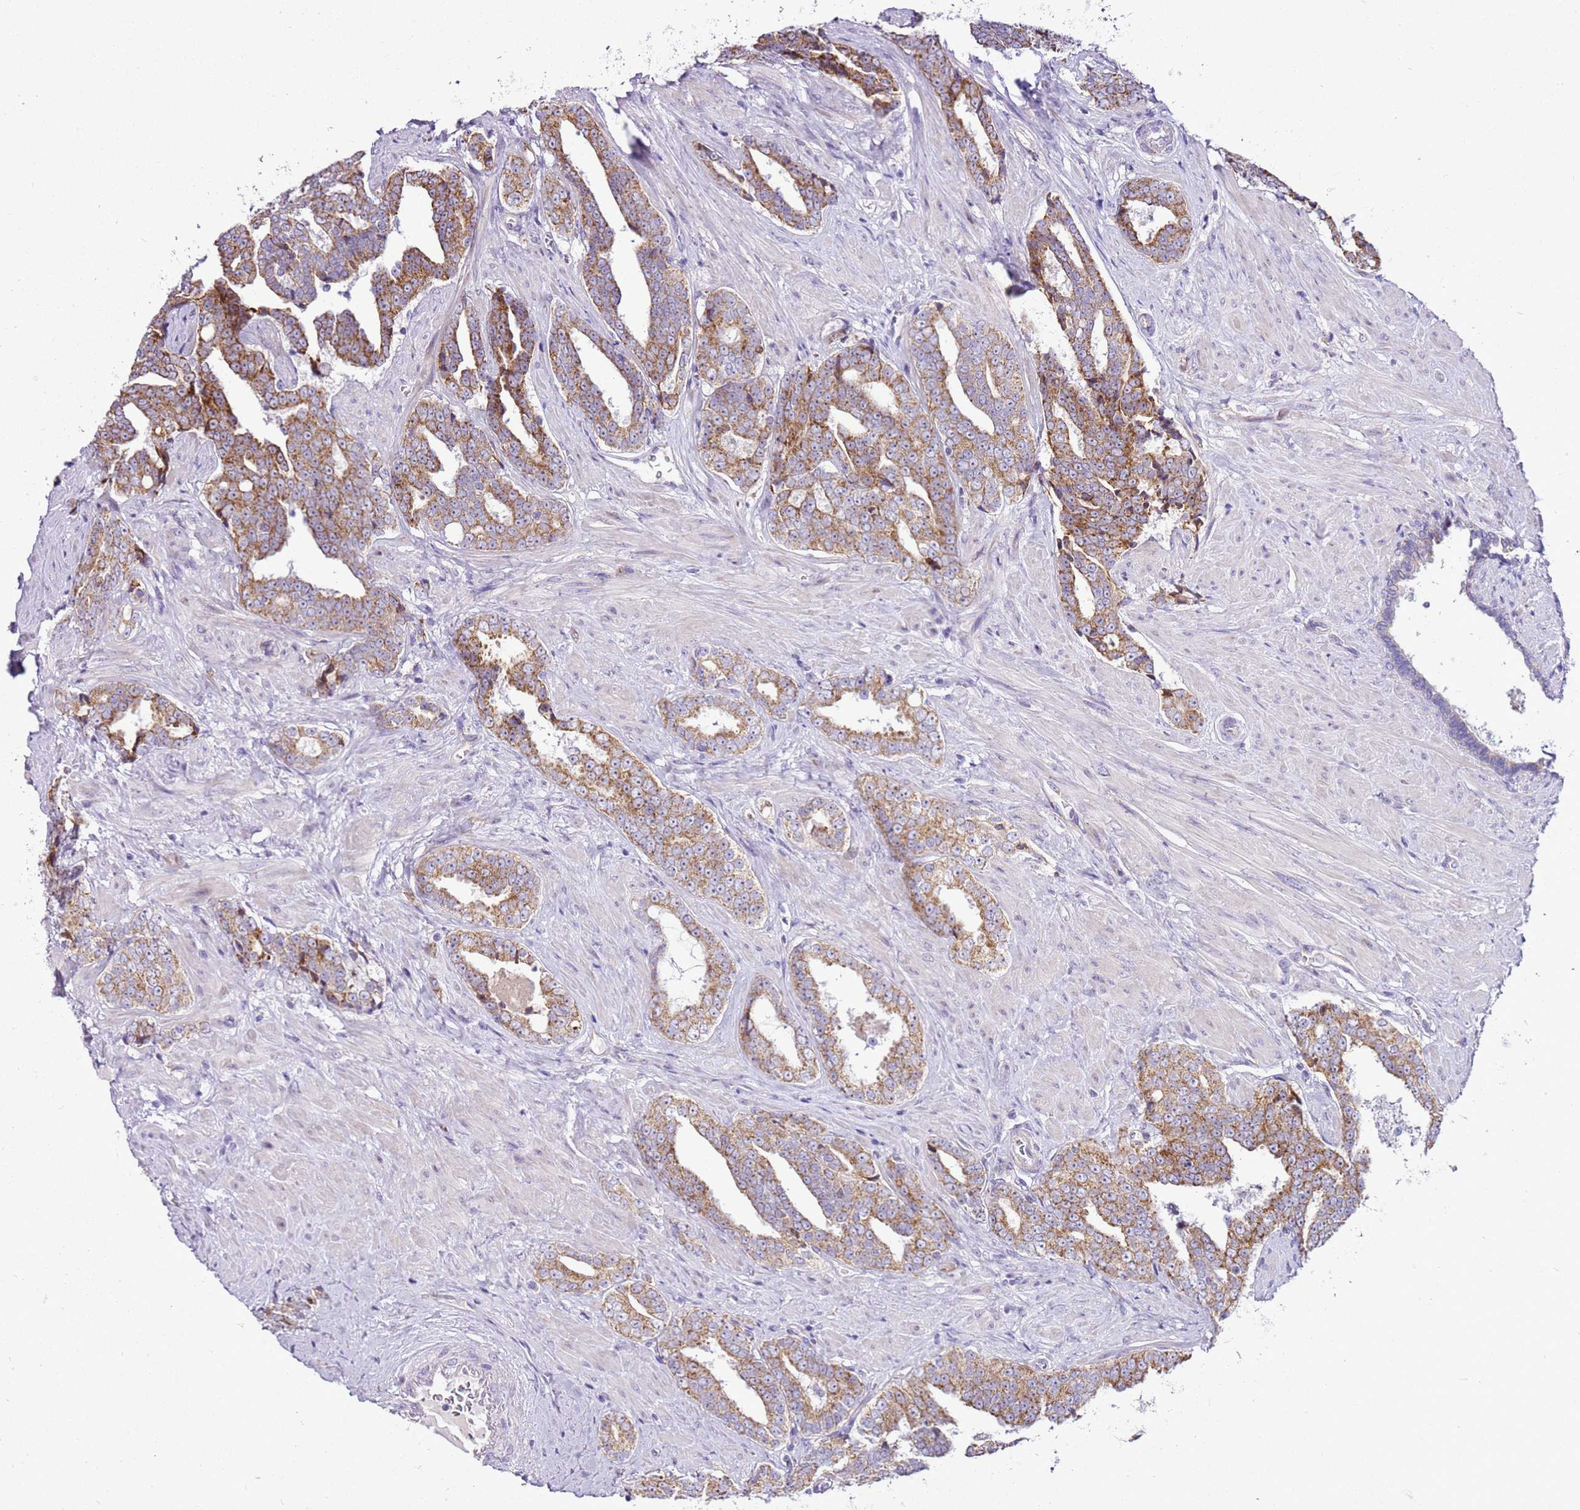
{"staining": {"intensity": "moderate", "quantity": ">75%", "location": "cytoplasmic/membranous"}, "tissue": "prostate cancer", "cell_type": "Tumor cells", "image_type": "cancer", "snomed": [{"axis": "morphology", "description": "Adenocarcinoma, High grade"}, {"axis": "topography", "description": "Prostate"}], "caption": "Immunohistochemistry histopathology image of prostate cancer (adenocarcinoma (high-grade)) stained for a protein (brown), which demonstrates medium levels of moderate cytoplasmic/membranous positivity in approximately >75% of tumor cells.", "gene": "MRPL36", "patient": {"sex": "male", "age": 67}}